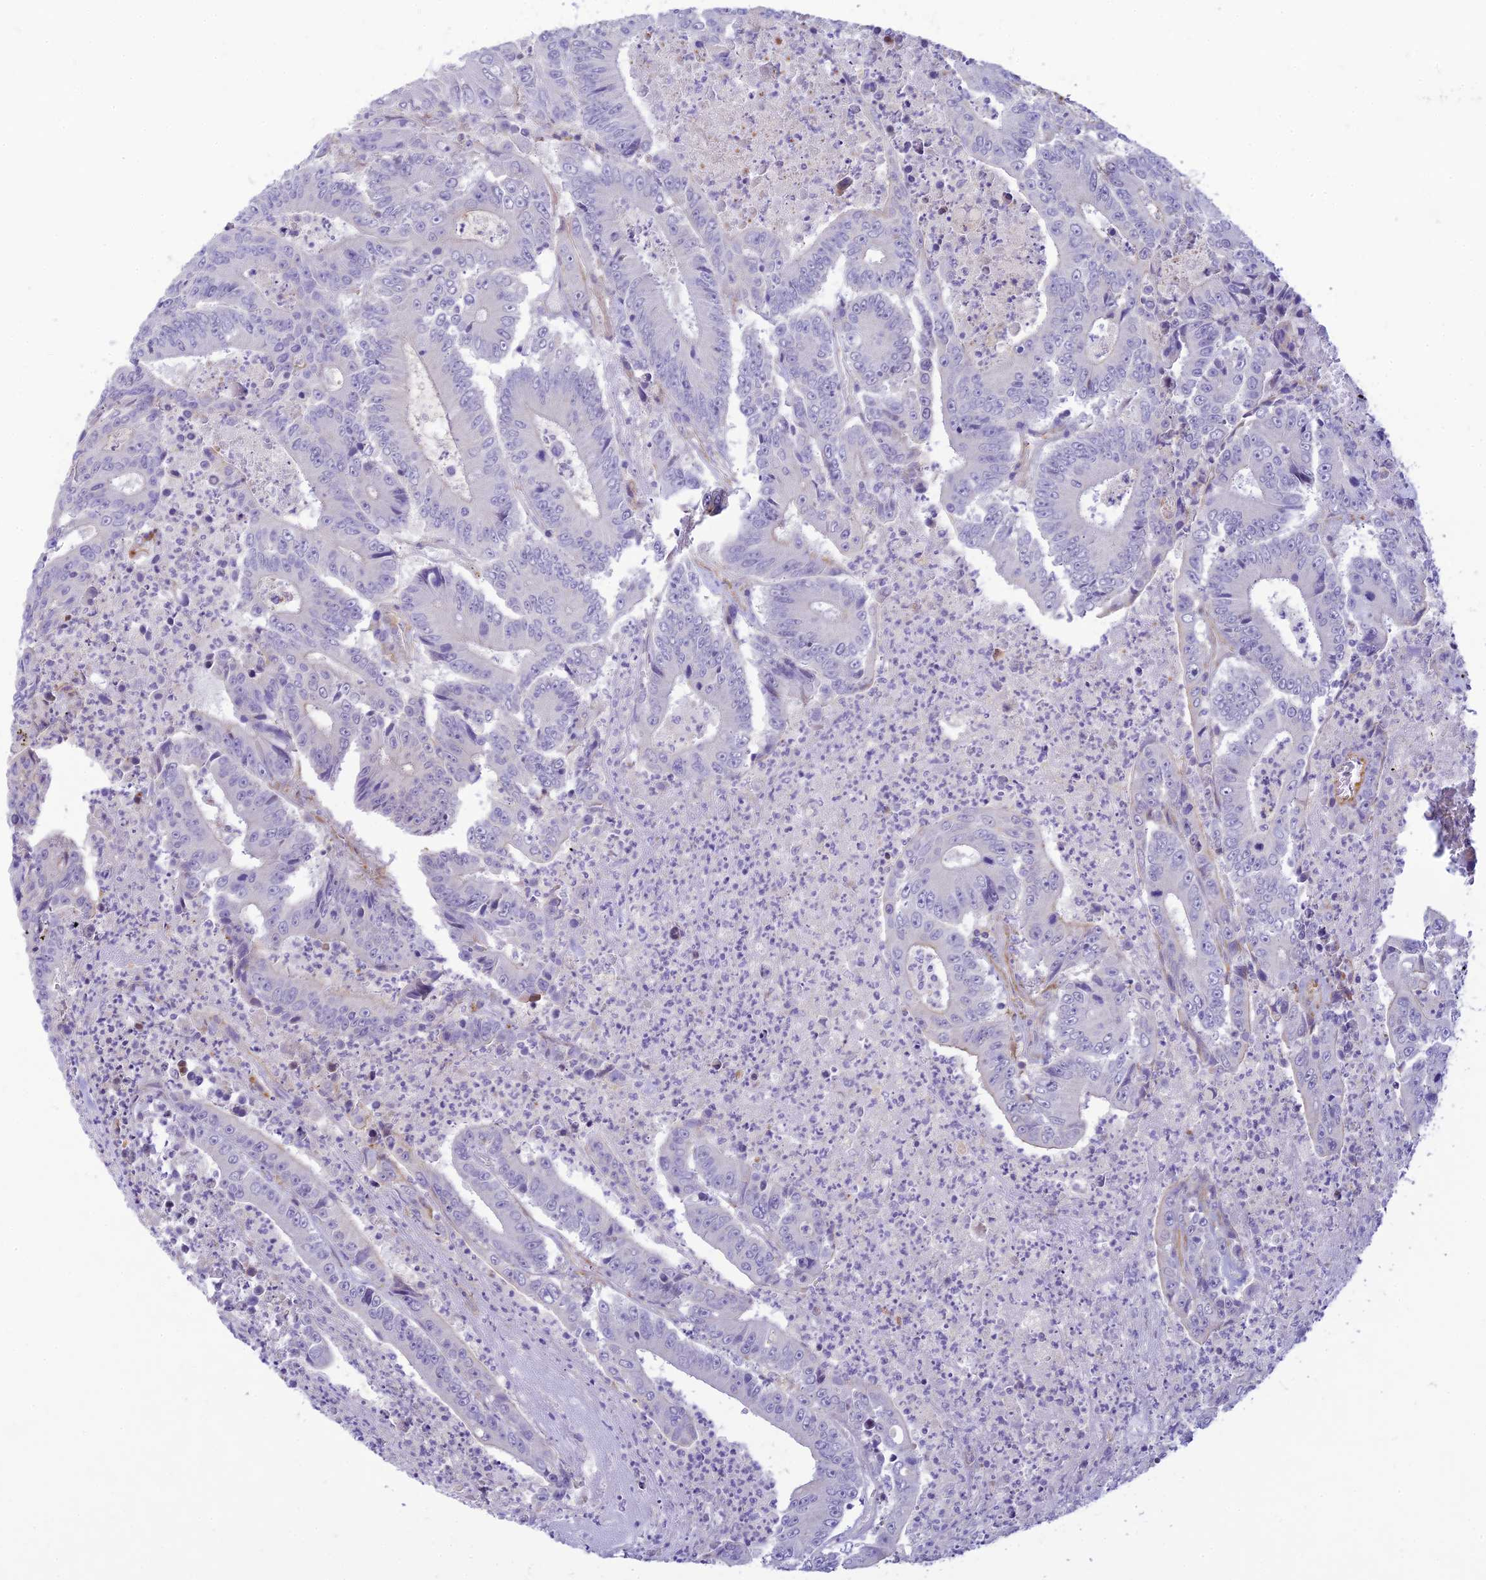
{"staining": {"intensity": "negative", "quantity": "none", "location": "none"}, "tissue": "colorectal cancer", "cell_type": "Tumor cells", "image_type": "cancer", "snomed": [{"axis": "morphology", "description": "Adenocarcinoma, NOS"}, {"axis": "topography", "description": "Colon"}], "caption": "IHC of human colorectal cancer (adenocarcinoma) exhibits no positivity in tumor cells.", "gene": "FBXW4", "patient": {"sex": "male", "age": 83}}